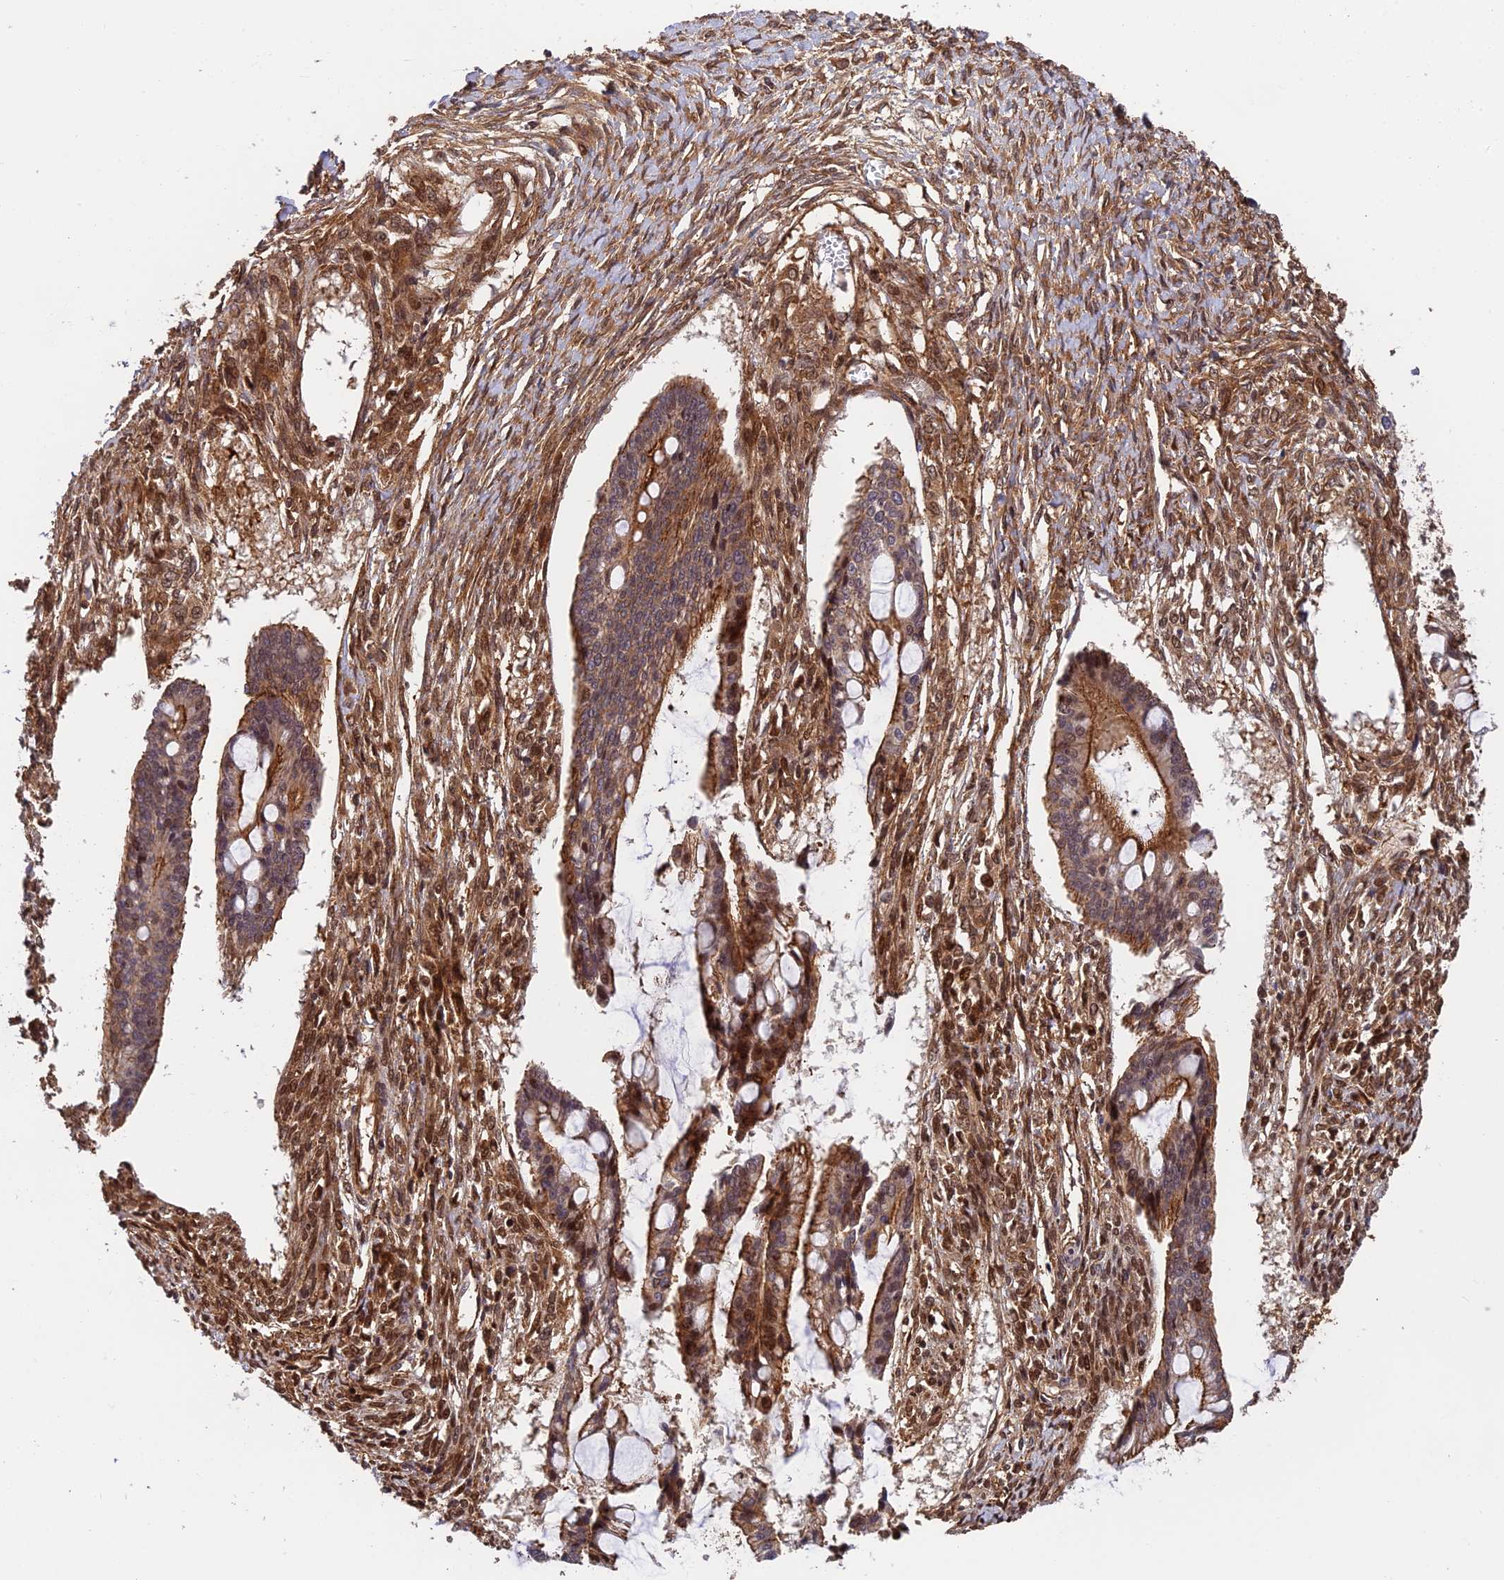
{"staining": {"intensity": "moderate", "quantity": "25%-75%", "location": "cytoplasmic/membranous"}, "tissue": "ovarian cancer", "cell_type": "Tumor cells", "image_type": "cancer", "snomed": [{"axis": "morphology", "description": "Cystadenocarcinoma, mucinous, NOS"}, {"axis": "topography", "description": "Ovary"}], "caption": "Immunohistochemistry staining of mucinous cystadenocarcinoma (ovarian), which shows medium levels of moderate cytoplasmic/membranous positivity in about 25%-75% of tumor cells indicating moderate cytoplasmic/membranous protein staining. The staining was performed using DAB (3,3'-diaminobenzidine) (brown) for protein detection and nuclei were counterstained in hematoxylin (blue).", "gene": "OSBPL1A", "patient": {"sex": "female", "age": 73}}